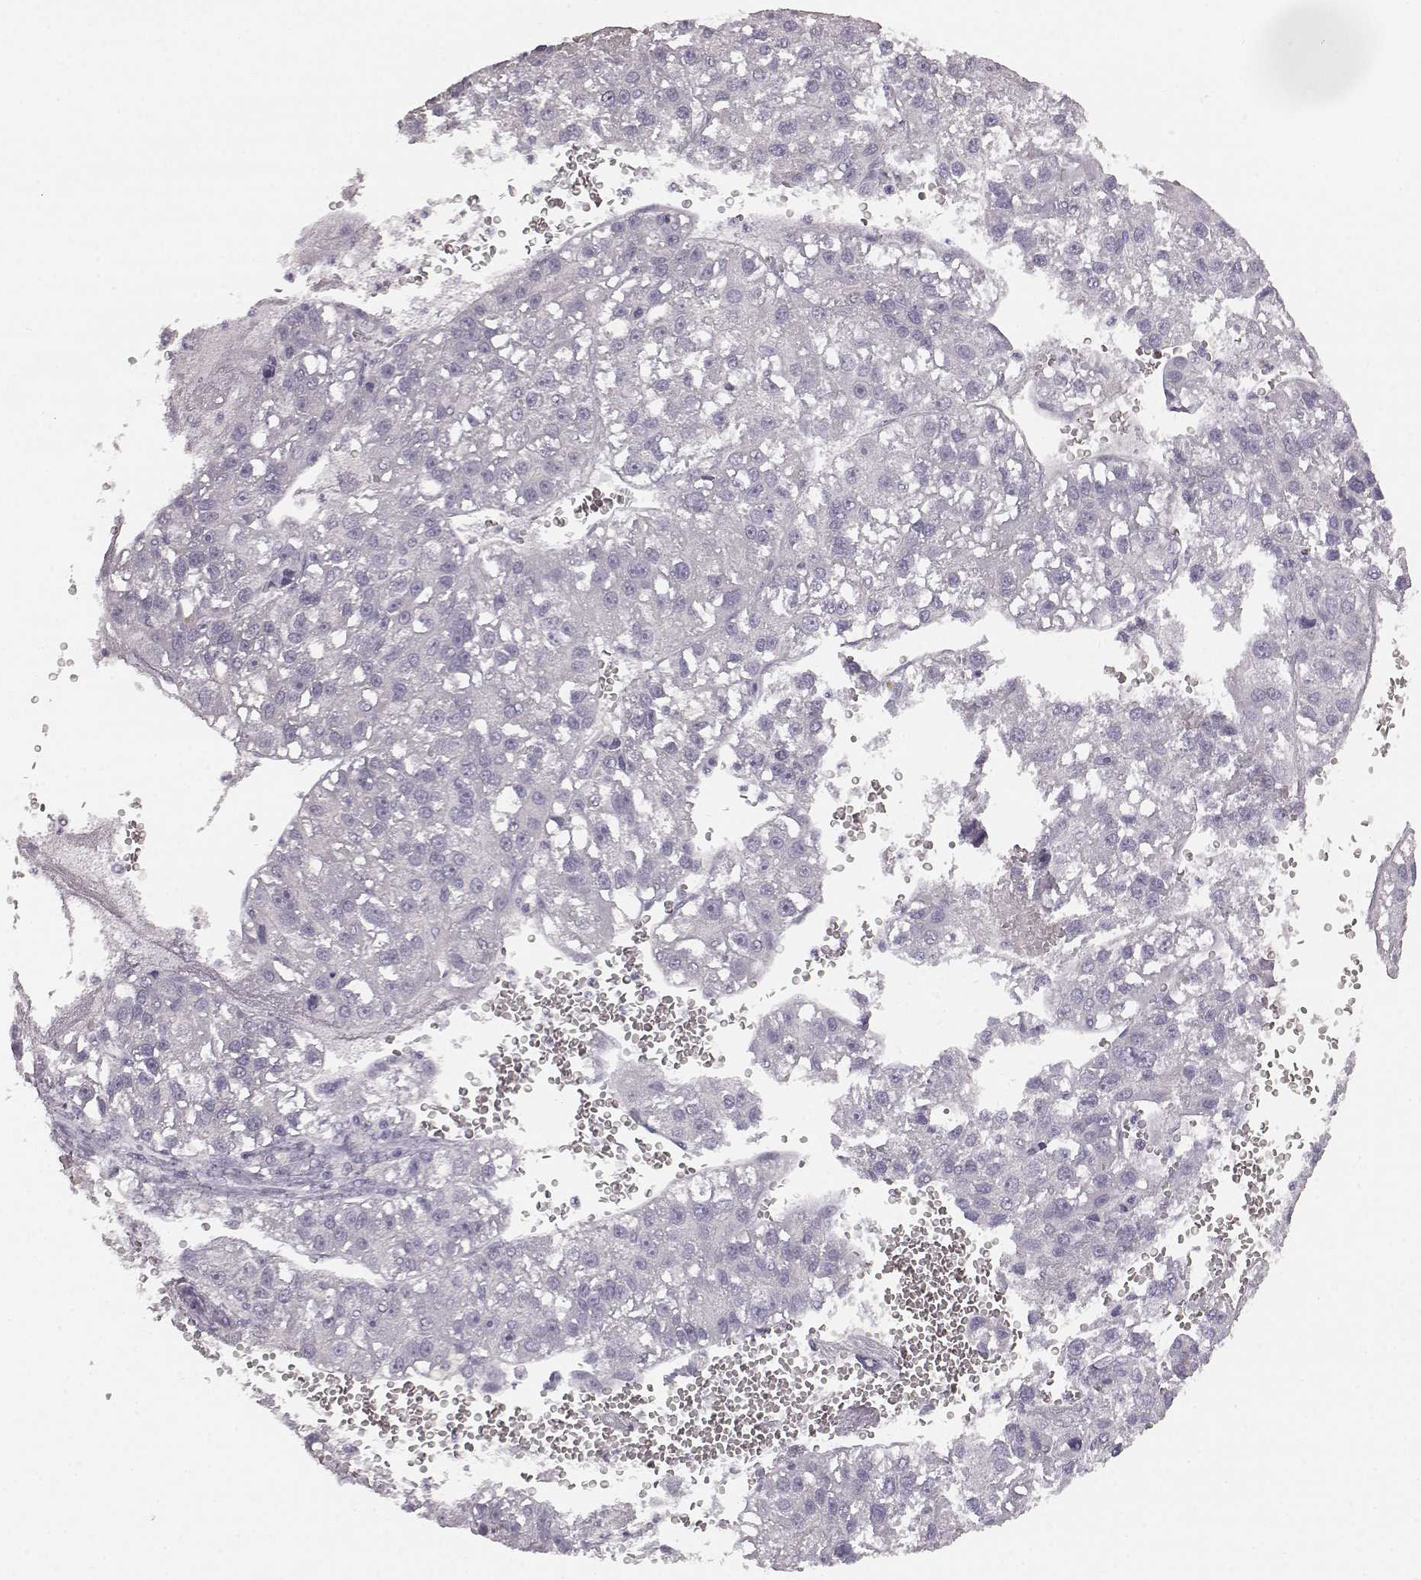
{"staining": {"intensity": "negative", "quantity": "none", "location": "none"}, "tissue": "liver cancer", "cell_type": "Tumor cells", "image_type": "cancer", "snomed": [{"axis": "morphology", "description": "Carcinoma, Hepatocellular, NOS"}, {"axis": "topography", "description": "Liver"}], "caption": "Liver cancer (hepatocellular carcinoma) stained for a protein using immunohistochemistry (IHC) reveals no expression tumor cells.", "gene": "KIAA0319", "patient": {"sex": "female", "age": 70}}